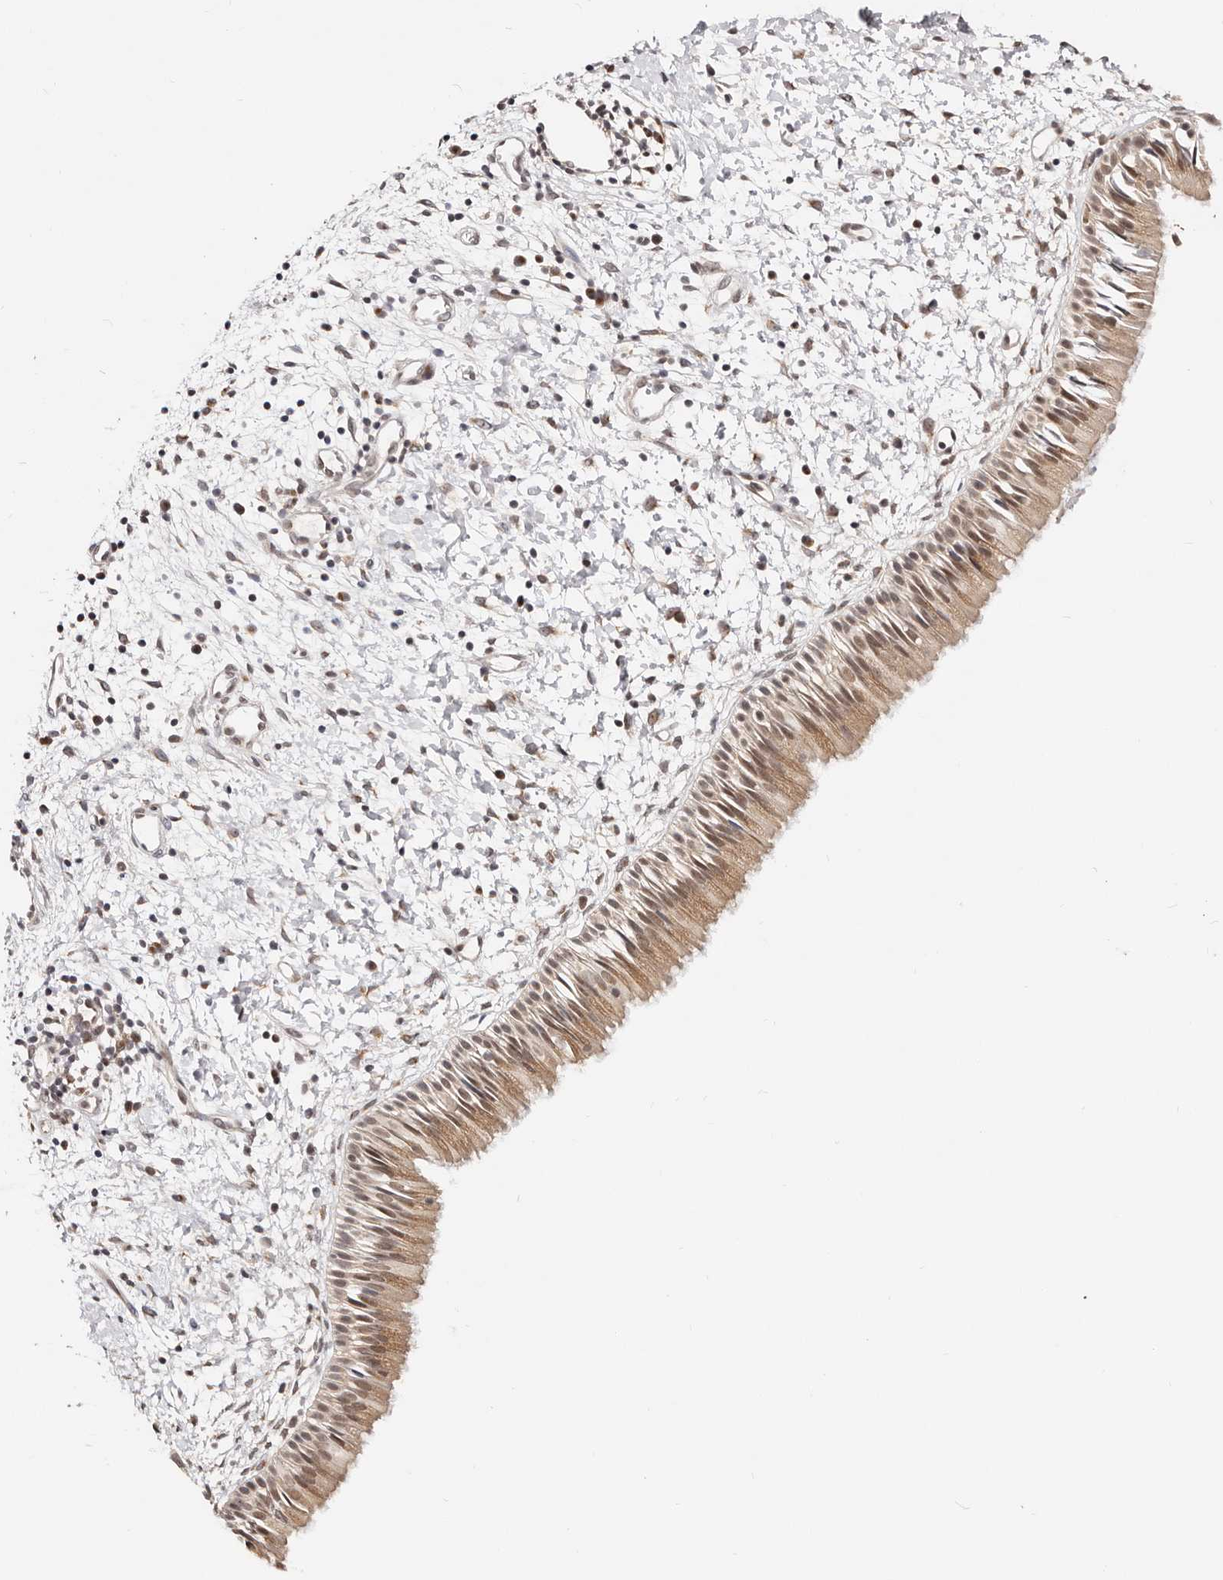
{"staining": {"intensity": "moderate", "quantity": ">75%", "location": "cytoplasmic/membranous,nuclear"}, "tissue": "nasopharynx", "cell_type": "Respiratory epithelial cells", "image_type": "normal", "snomed": [{"axis": "morphology", "description": "Normal tissue, NOS"}, {"axis": "topography", "description": "Nasopharynx"}], "caption": "An immunohistochemistry (IHC) histopathology image of benign tissue is shown. Protein staining in brown highlights moderate cytoplasmic/membranous,nuclear positivity in nasopharynx within respiratory epithelial cells.", "gene": "VIPAS39", "patient": {"sex": "male", "age": 22}}